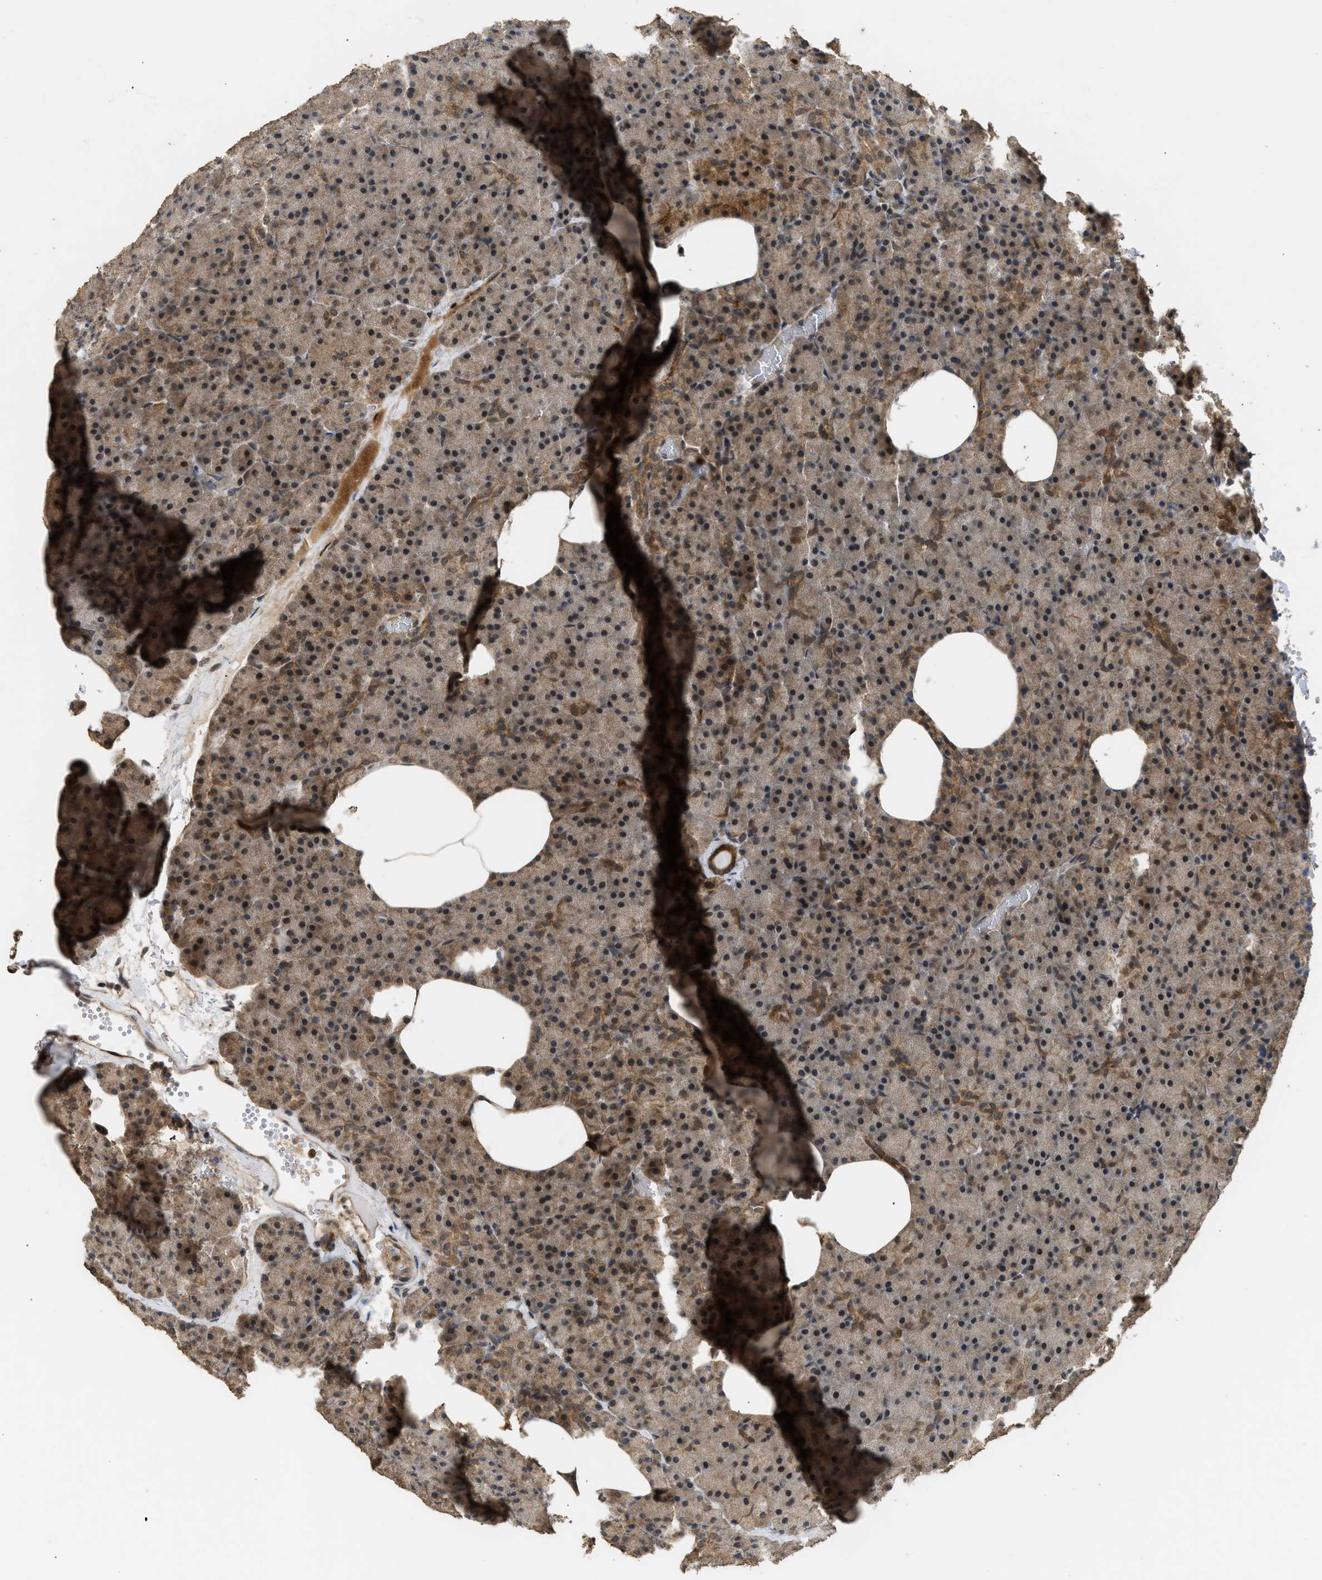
{"staining": {"intensity": "moderate", "quantity": "25%-75%", "location": "nuclear"}, "tissue": "pancreas", "cell_type": "Exocrine glandular cells", "image_type": "normal", "snomed": [{"axis": "morphology", "description": "Normal tissue, NOS"}, {"axis": "morphology", "description": "Carcinoid, malignant, NOS"}, {"axis": "topography", "description": "Pancreas"}], "caption": "This image demonstrates immunohistochemistry staining of benign pancreas, with medium moderate nuclear staining in about 25%-75% of exocrine glandular cells.", "gene": "GET1", "patient": {"sex": "female", "age": 35}}